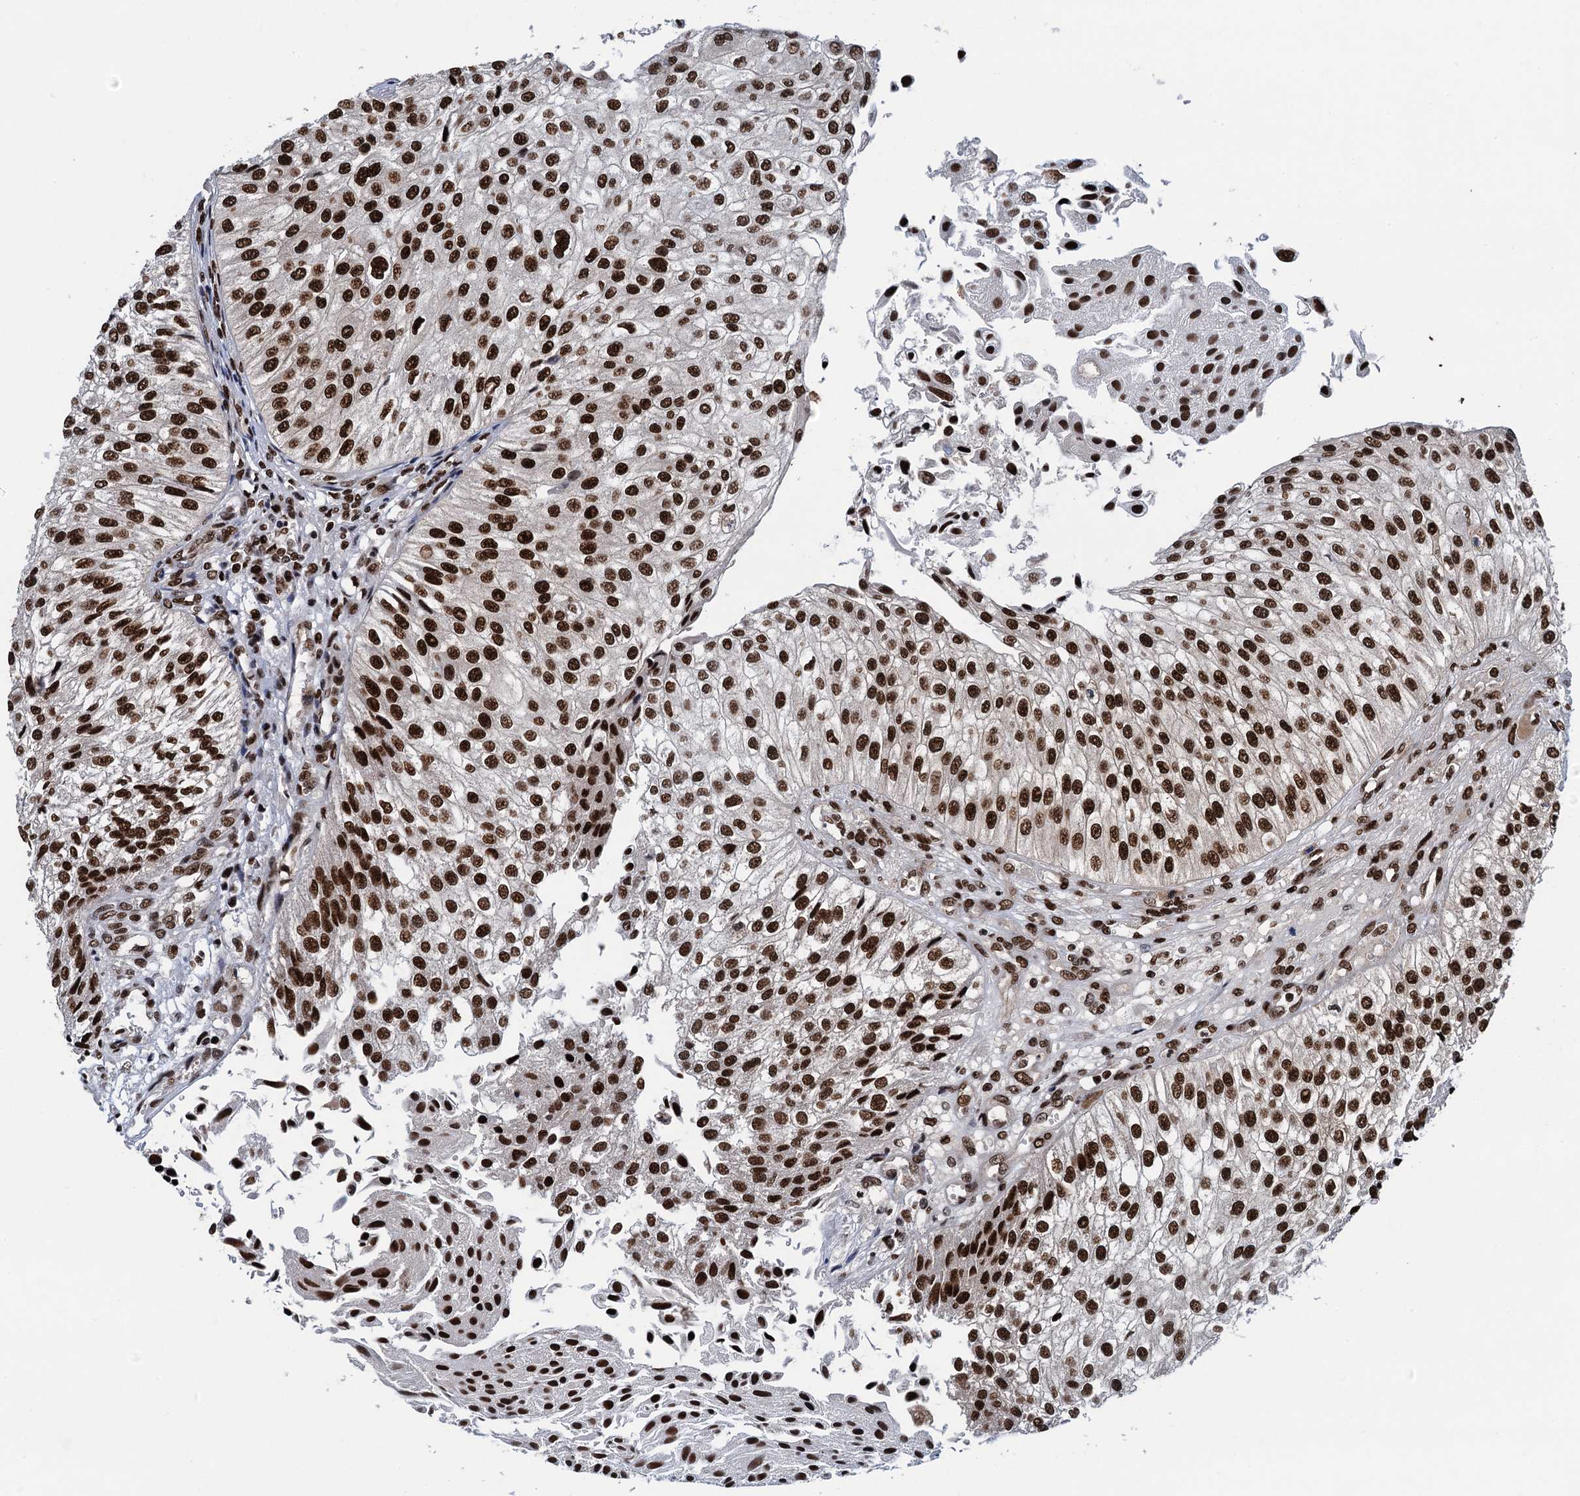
{"staining": {"intensity": "strong", "quantity": ">75%", "location": "nuclear"}, "tissue": "urothelial cancer", "cell_type": "Tumor cells", "image_type": "cancer", "snomed": [{"axis": "morphology", "description": "Urothelial carcinoma, Low grade"}, {"axis": "topography", "description": "Urinary bladder"}], "caption": "Immunohistochemistry (IHC) micrograph of neoplastic tissue: low-grade urothelial carcinoma stained using immunohistochemistry exhibits high levels of strong protein expression localized specifically in the nuclear of tumor cells, appearing as a nuclear brown color.", "gene": "PPP4R1", "patient": {"sex": "female", "age": 89}}